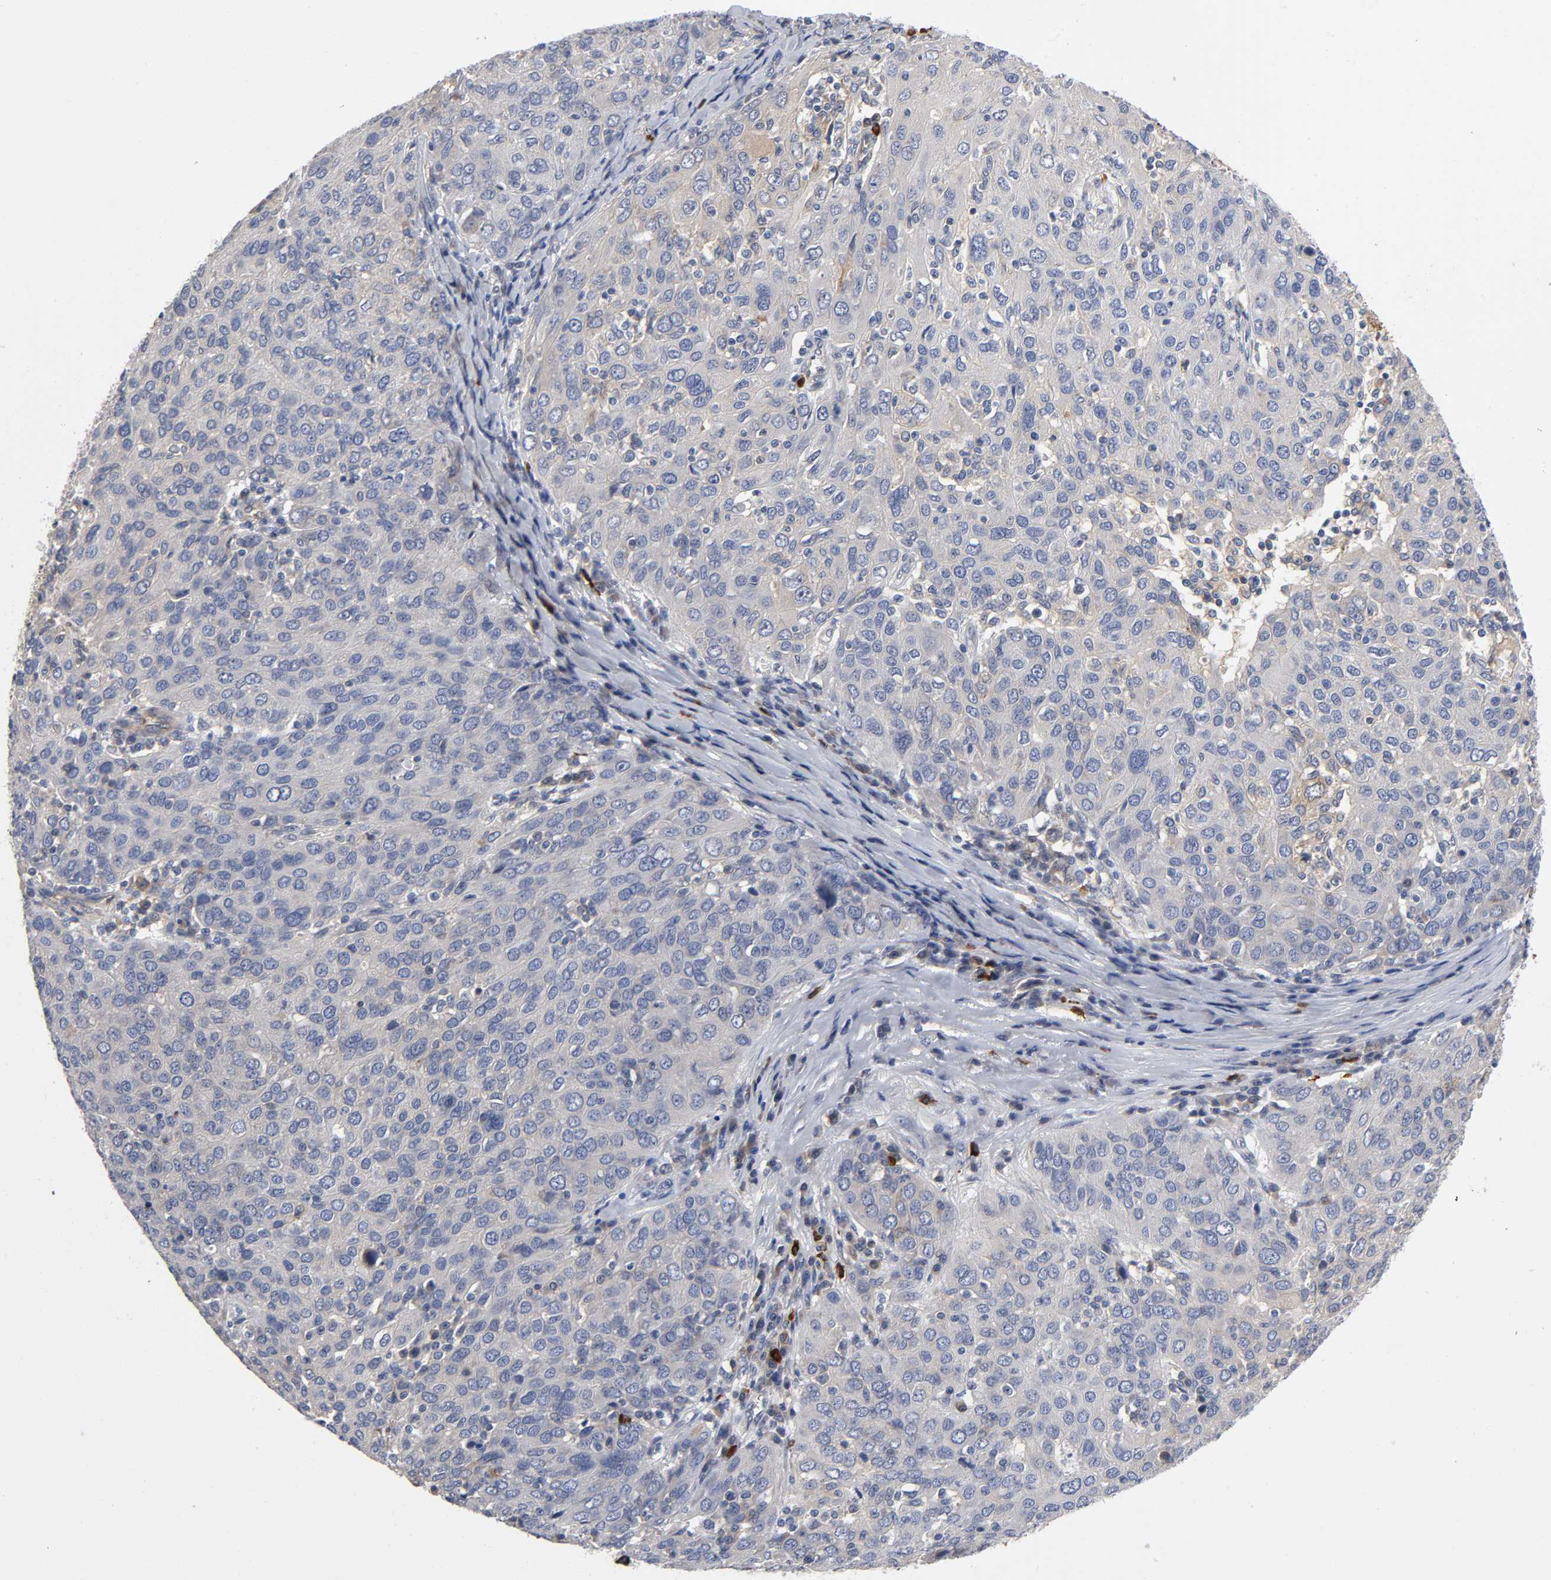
{"staining": {"intensity": "weak", "quantity": ">75%", "location": "cytoplasmic/membranous"}, "tissue": "ovarian cancer", "cell_type": "Tumor cells", "image_type": "cancer", "snomed": [{"axis": "morphology", "description": "Carcinoma, endometroid"}, {"axis": "topography", "description": "Ovary"}], "caption": "High-magnification brightfield microscopy of ovarian cancer (endometroid carcinoma) stained with DAB (brown) and counterstained with hematoxylin (blue). tumor cells exhibit weak cytoplasmic/membranous expression is present in about>75% of cells.", "gene": "NOVA1", "patient": {"sex": "female", "age": 50}}